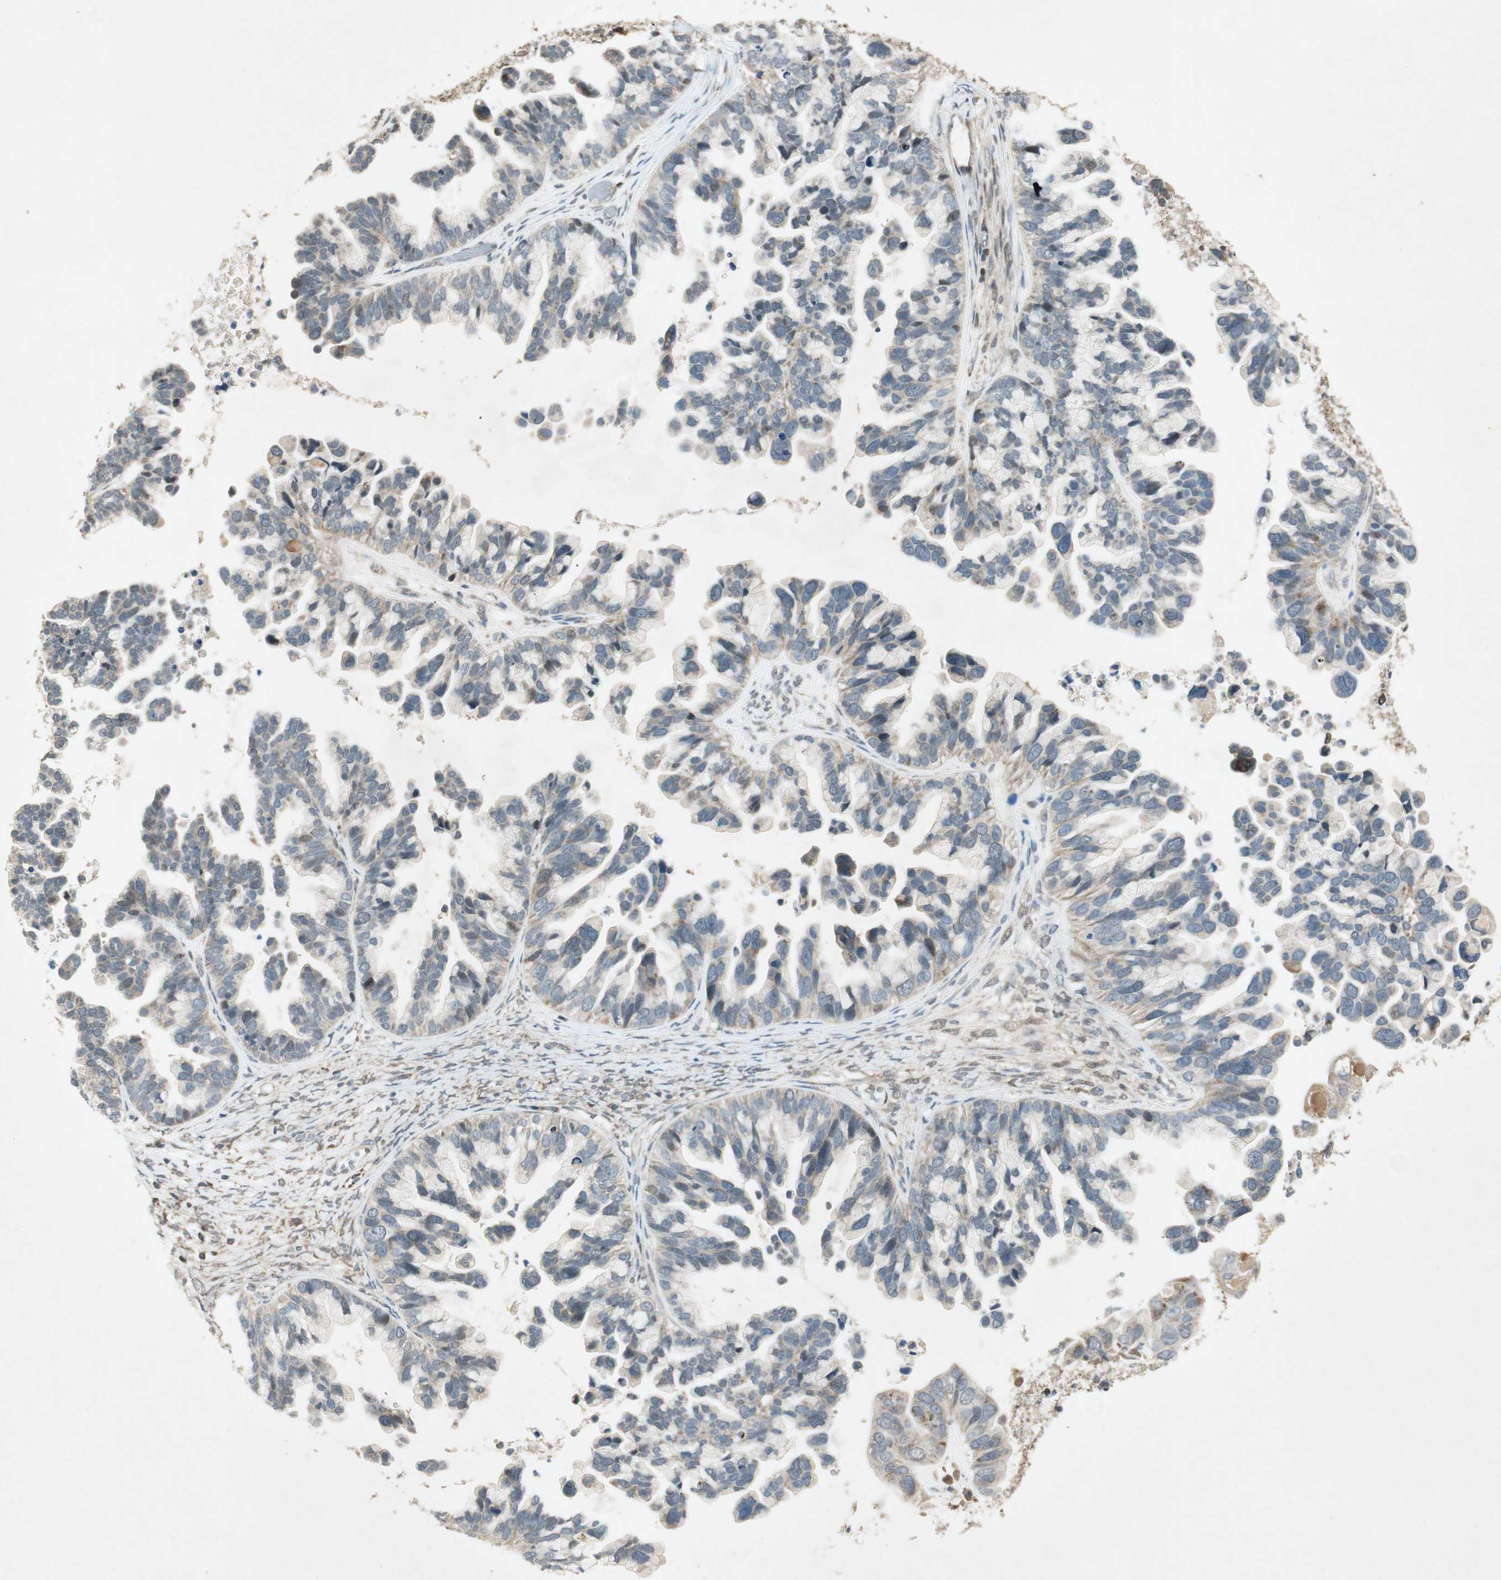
{"staining": {"intensity": "weak", "quantity": "25%-75%", "location": "cytoplasmic/membranous"}, "tissue": "ovarian cancer", "cell_type": "Tumor cells", "image_type": "cancer", "snomed": [{"axis": "morphology", "description": "Cystadenocarcinoma, serous, NOS"}, {"axis": "topography", "description": "Ovary"}], "caption": "Human serous cystadenocarcinoma (ovarian) stained with a brown dye displays weak cytoplasmic/membranous positive expression in approximately 25%-75% of tumor cells.", "gene": "USP2", "patient": {"sex": "female", "age": 56}}